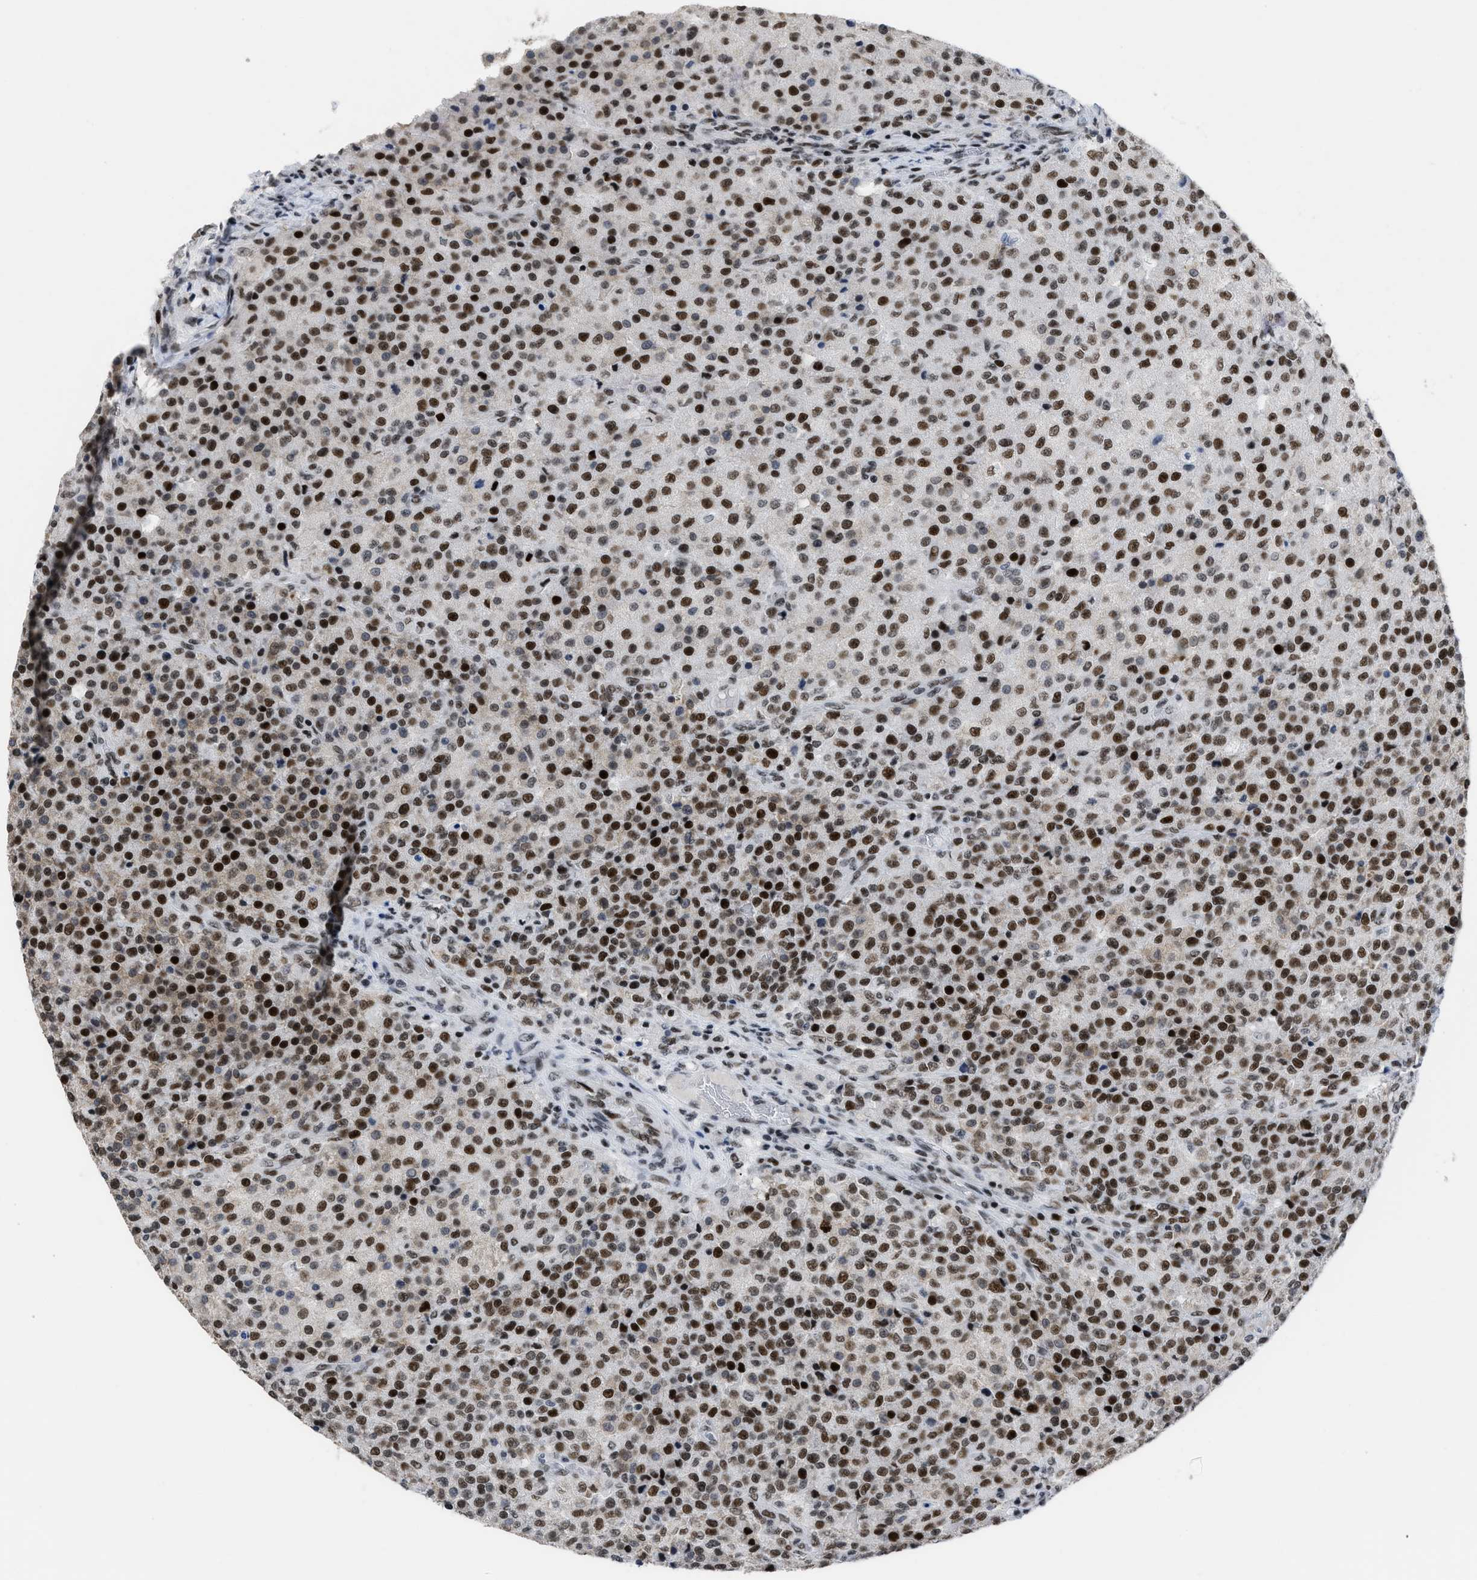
{"staining": {"intensity": "strong", "quantity": ">75%", "location": "nuclear"}, "tissue": "testis cancer", "cell_type": "Tumor cells", "image_type": "cancer", "snomed": [{"axis": "morphology", "description": "Seminoma, NOS"}, {"axis": "topography", "description": "Testis"}], "caption": "There is high levels of strong nuclear staining in tumor cells of testis cancer (seminoma), as demonstrated by immunohistochemical staining (brown color).", "gene": "TERF2IP", "patient": {"sex": "male", "age": 59}}